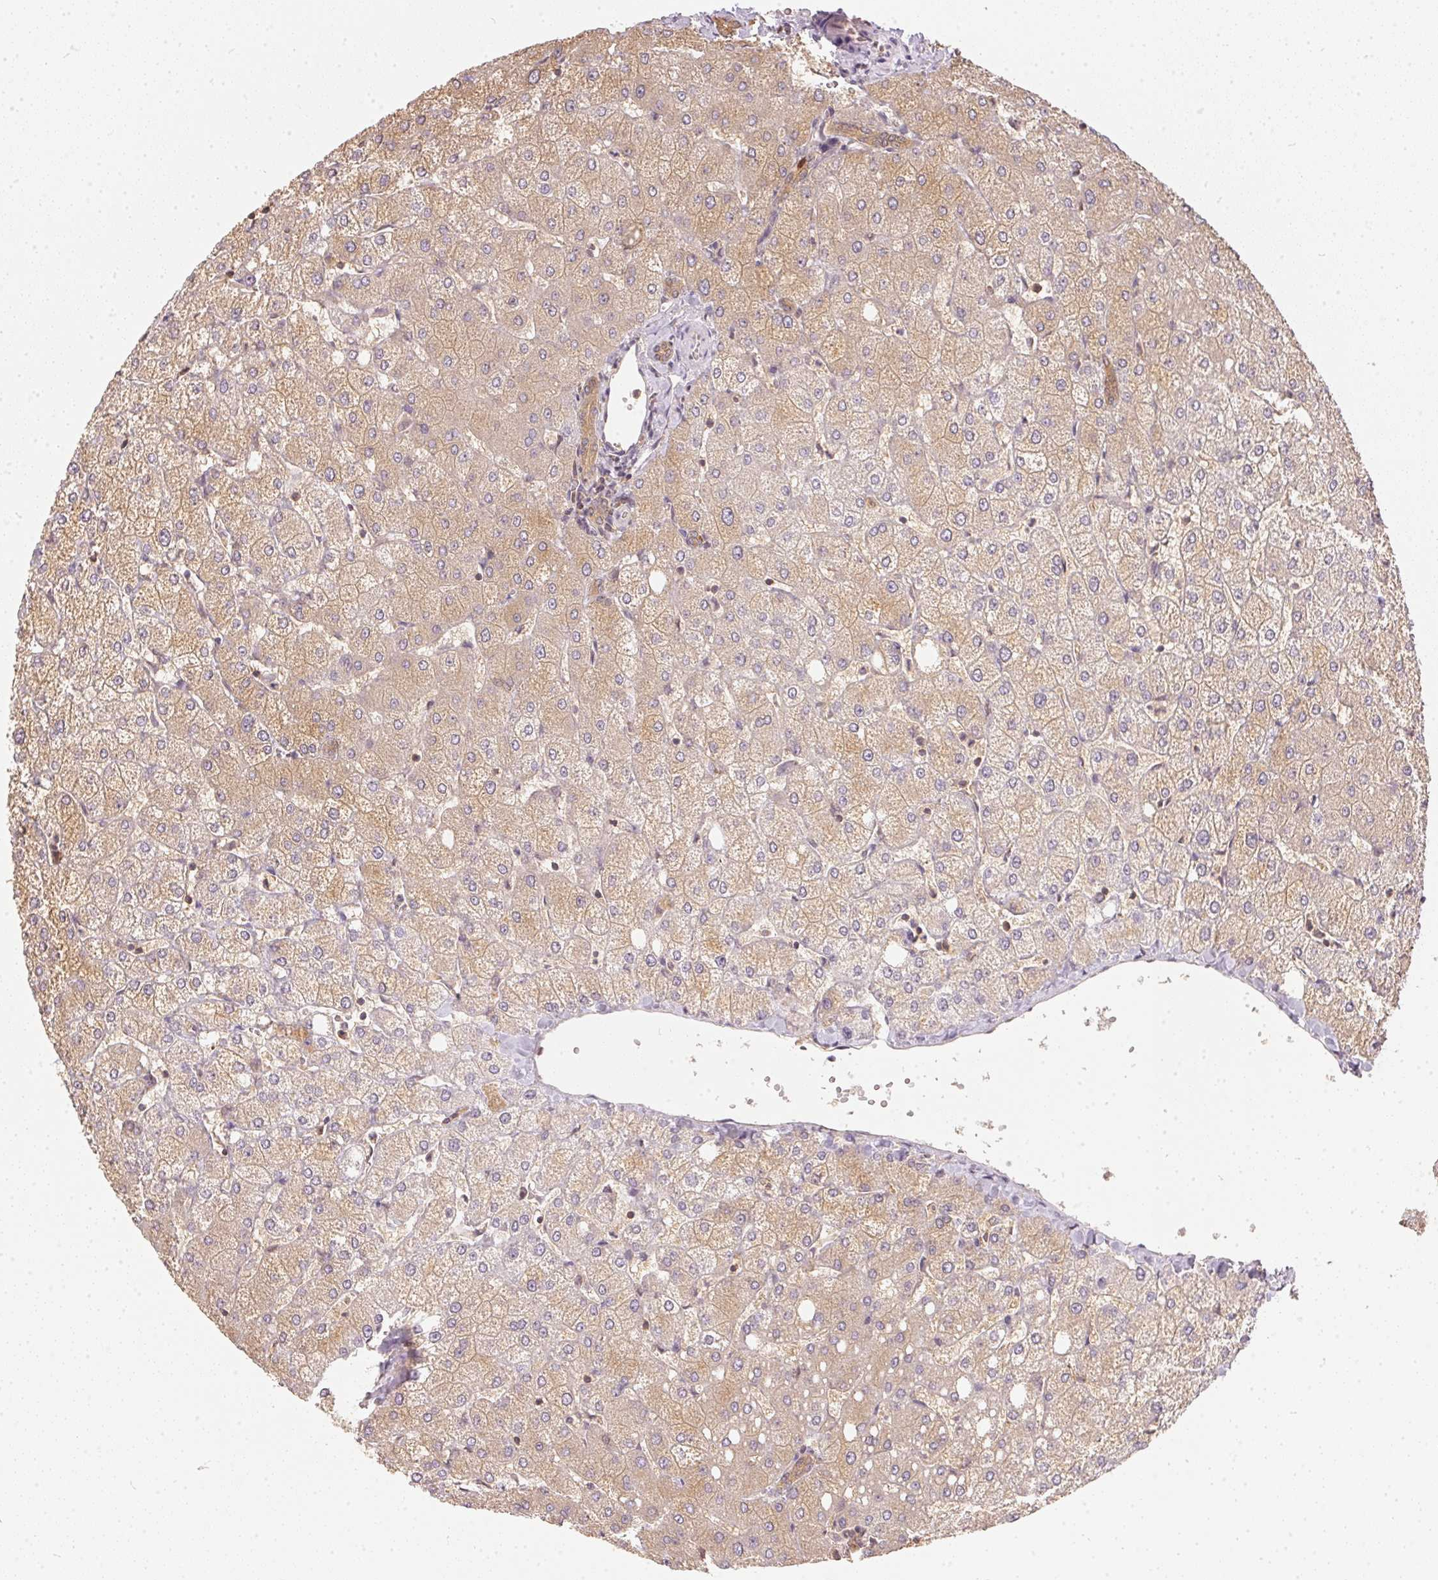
{"staining": {"intensity": "weak", "quantity": ">75%", "location": "cytoplasmic/membranous"}, "tissue": "liver", "cell_type": "Cholangiocytes", "image_type": "normal", "snomed": [{"axis": "morphology", "description": "Normal tissue, NOS"}, {"axis": "topography", "description": "Liver"}], "caption": "Liver stained with DAB (3,3'-diaminobenzidine) immunohistochemistry (IHC) demonstrates low levels of weak cytoplasmic/membranous positivity in about >75% of cholangiocytes.", "gene": "BLMH", "patient": {"sex": "female", "age": 54}}